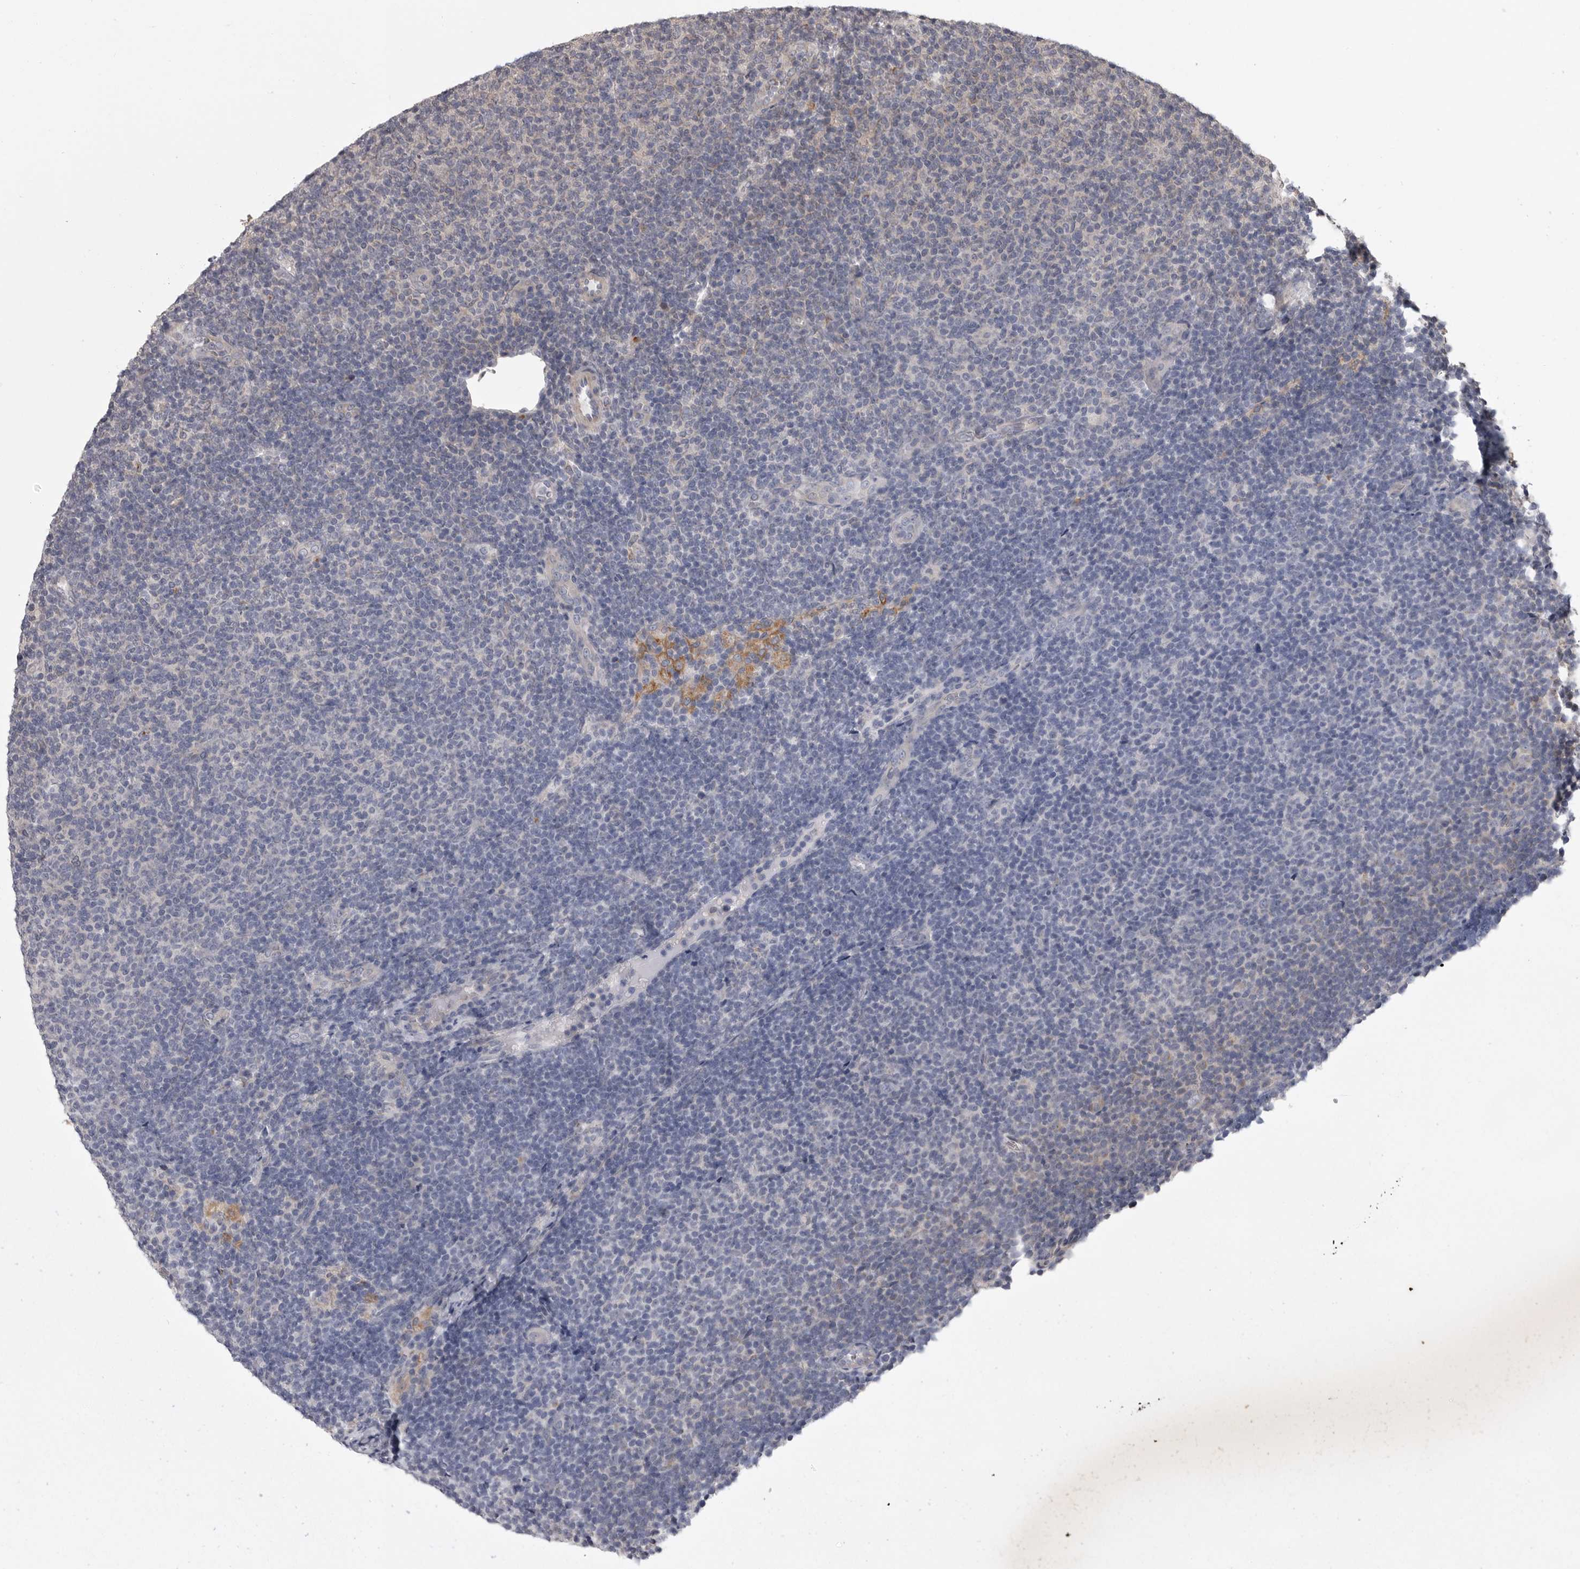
{"staining": {"intensity": "negative", "quantity": "none", "location": "none"}, "tissue": "lymphoma", "cell_type": "Tumor cells", "image_type": "cancer", "snomed": [{"axis": "morphology", "description": "Malignant lymphoma, non-Hodgkin's type, Low grade"}, {"axis": "topography", "description": "Lymph node"}], "caption": "The micrograph demonstrates no staining of tumor cells in lymphoma.", "gene": "ZNRF1", "patient": {"sex": "male", "age": 66}}